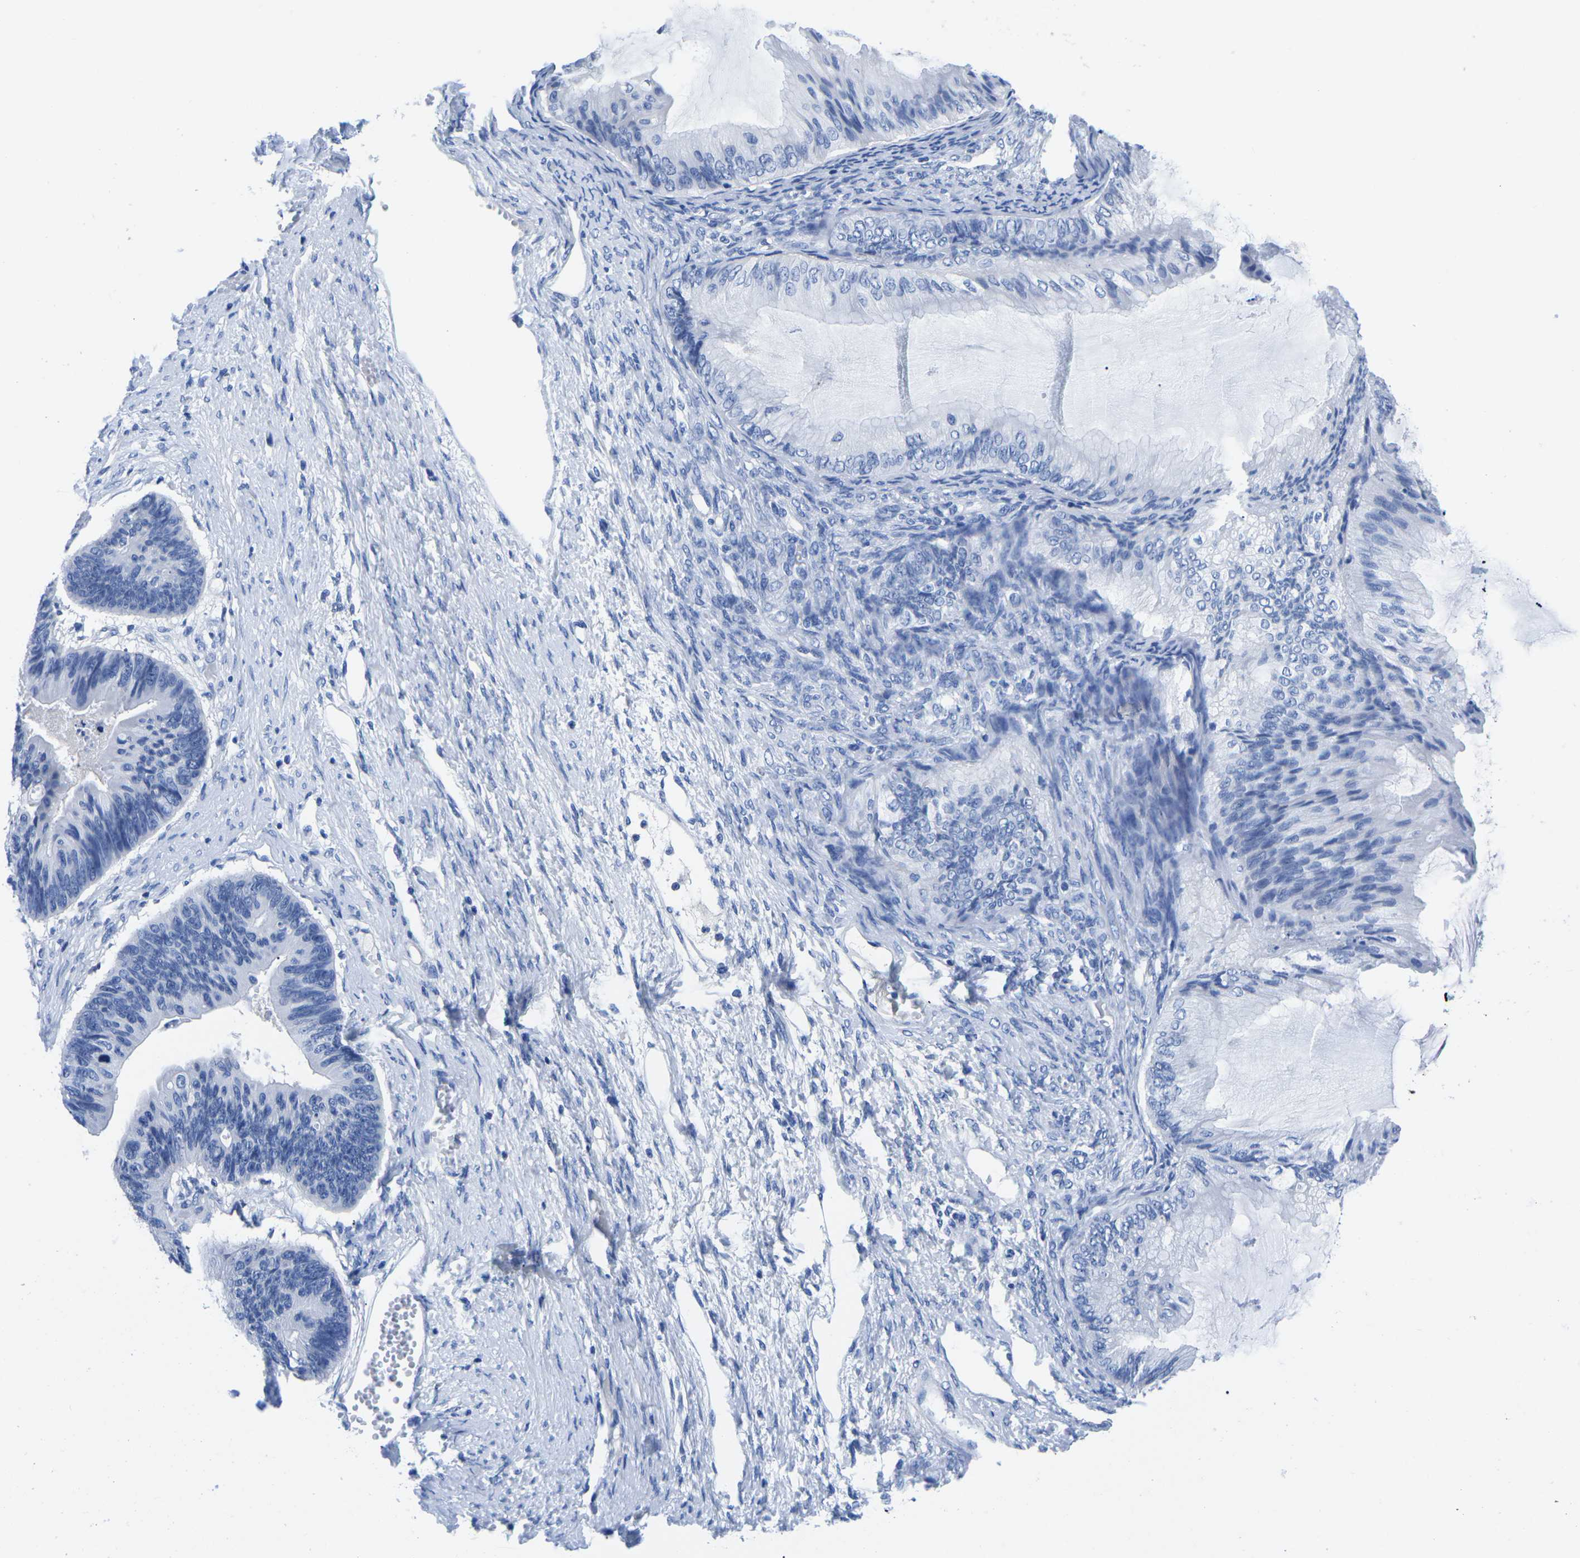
{"staining": {"intensity": "negative", "quantity": "none", "location": "none"}, "tissue": "ovarian cancer", "cell_type": "Tumor cells", "image_type": "cancer", "snomed": [{"axis": "morphology", "description": "Cystadenocarcinoma, mucinous, NOS"}, {"axis": "topography", "description": "Ovary"}], "caption": "Tumor cells are negative for brown protein staining in mucinous cystadenocarcinoma (ovarian). (Stains: DAB (3,3'-diaminobenzidine) immunohistochemistry (IHC) with hematoxylin counter stain, Microscopy: brightfield microscopy at high magnification).", "gene": "CYP1A2", "patient": {"sex": "female", "age": 61}}